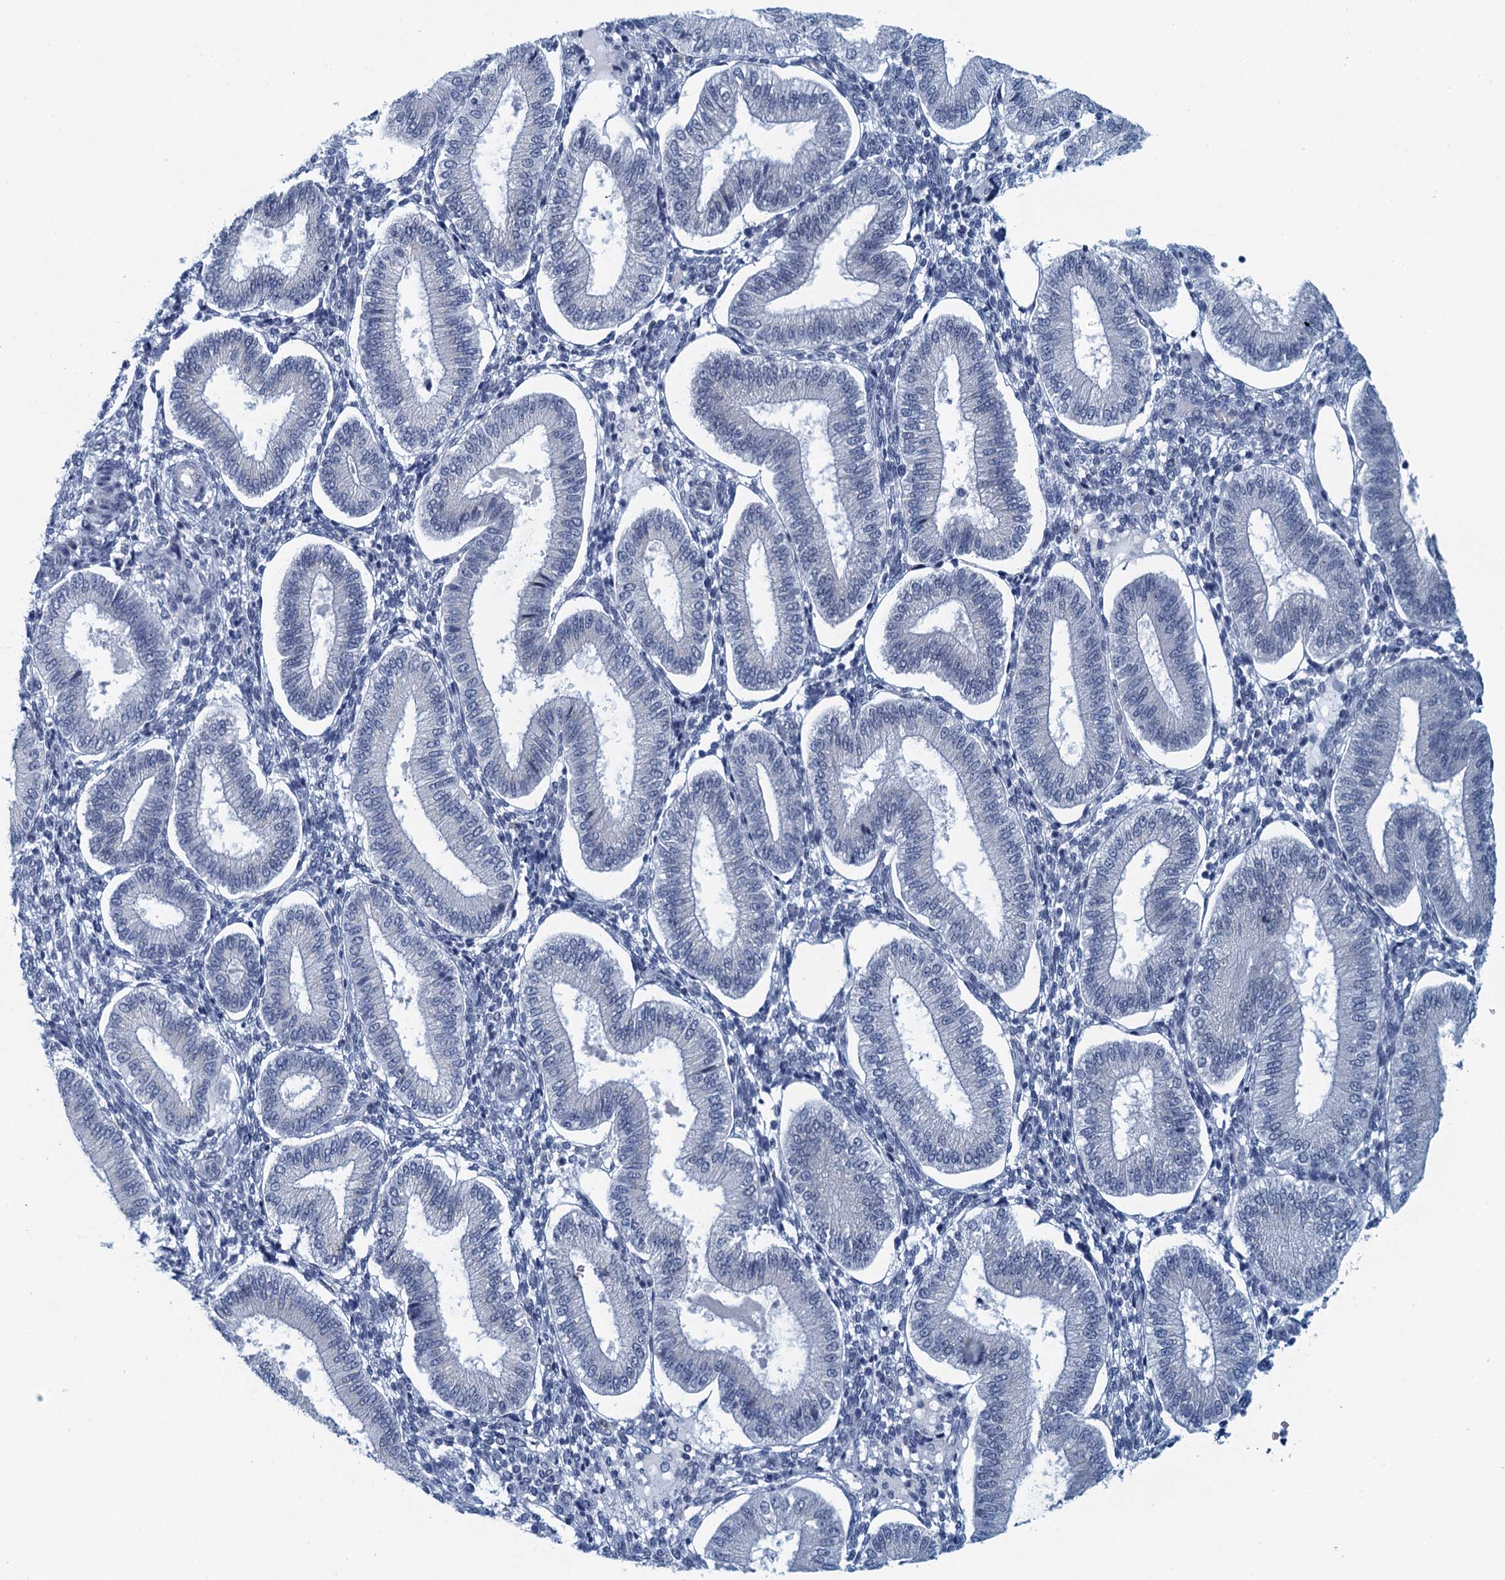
{"staining": {"intensity": "negative", "quantity": "none", "location": "none"}, "tissue": "endometrium", "cell_type": "Cells in endometrial stroma", "image_type": "normal", "snomed": [{"axis": "morphology", "description": "Normal tissue, NOS"}, {"axis": "topography", "description": "Endometrium"}], "caption": "This is an immunohistochemistry (IHC) histopathology image of benign human endometrium. There is no expression in cells in endometrial stroma.", "gene": "C16orf95", "patient": {"sex": "female", "age": 39}}